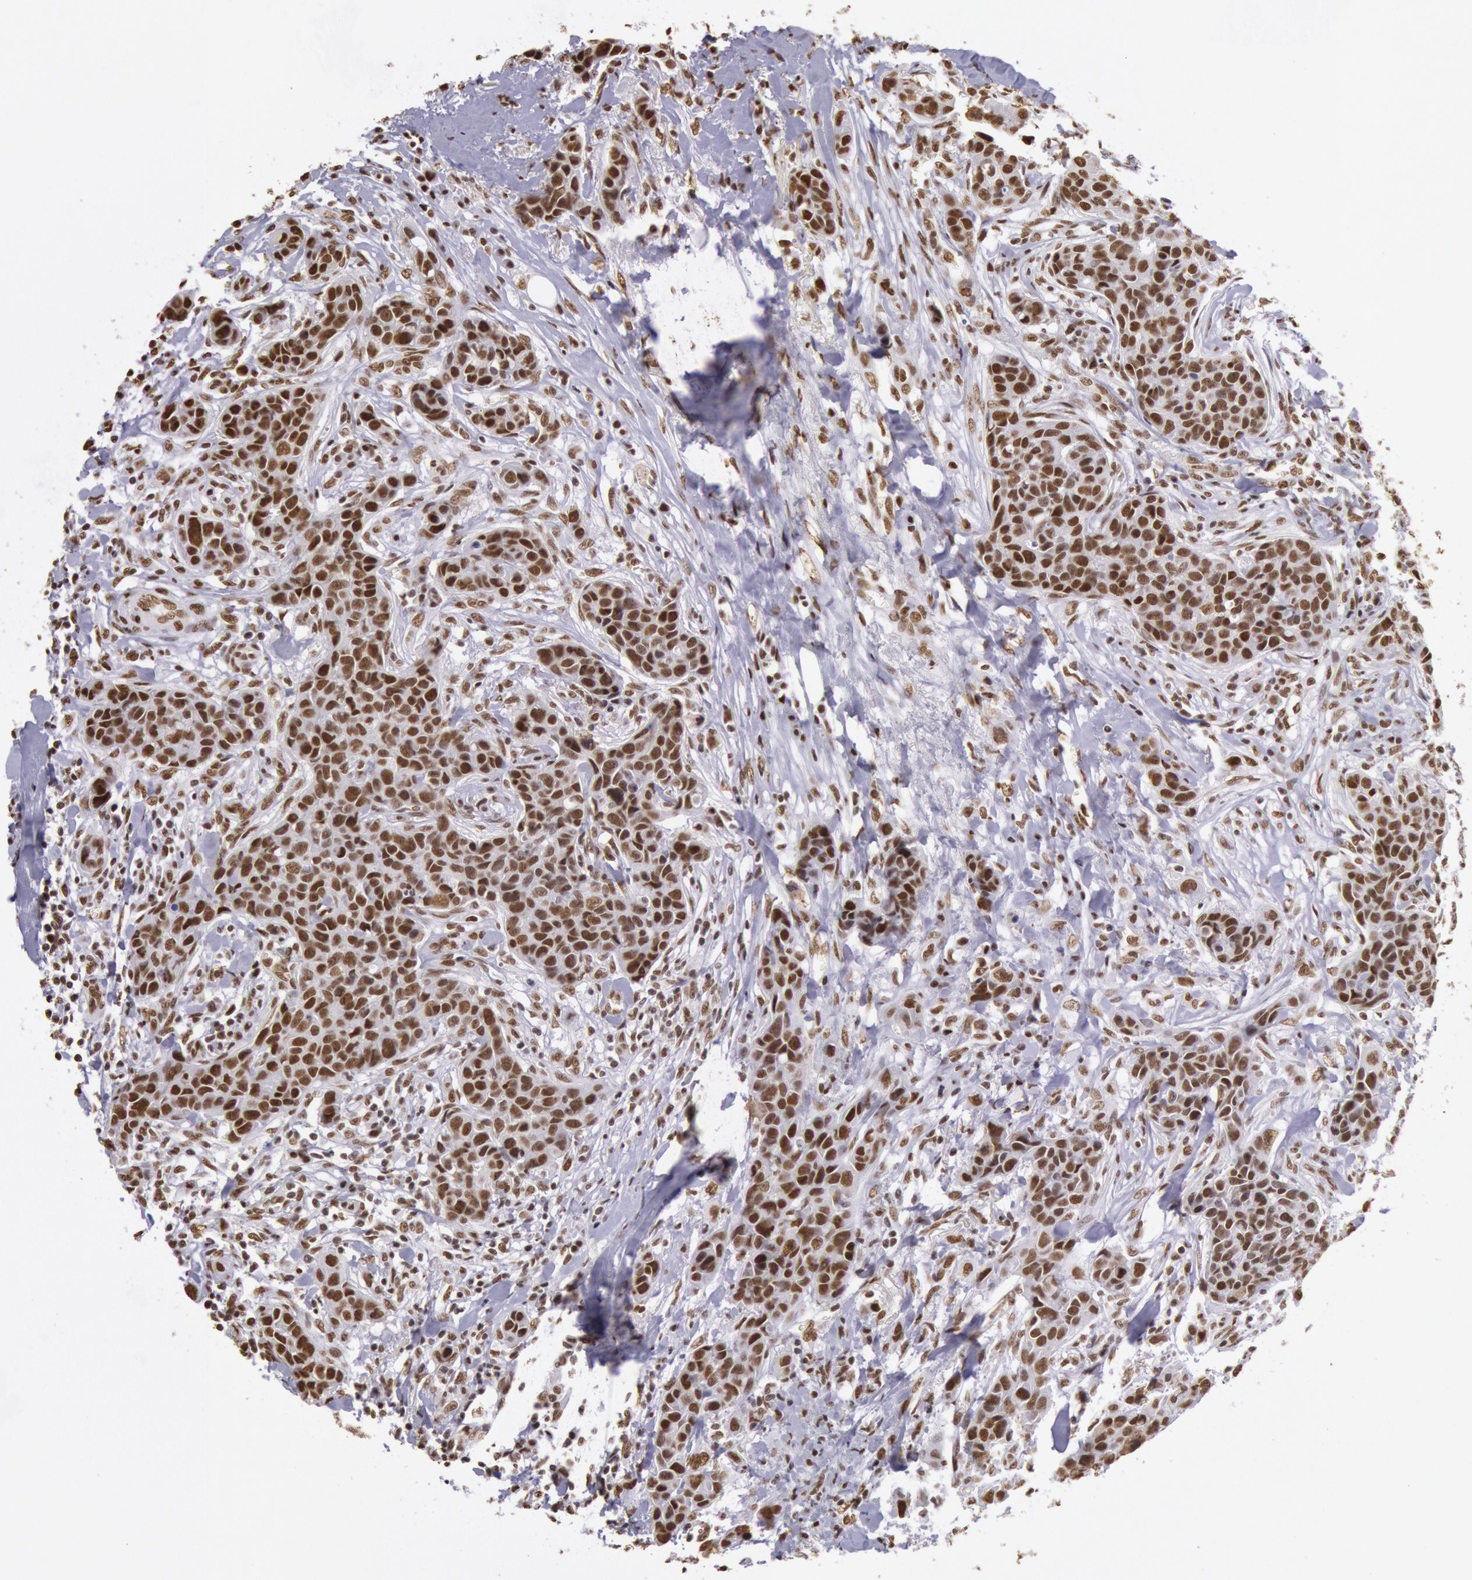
{"staining": {"intensity": "strong", "quantity": ">75%", "location": "nuclear"}, "tissue": "breast cancer", "cell_type": "Tumor cells", "image_type": "cancer", "snomed": [{"axis": "morphology", "description": "Duct carcinoma"}, {"axis": "topography", "description": "Breast"}], "caption": "IHC (DAB (3,3'-diaminobenzidine)) staining of human breast cancer (intraductal carcinoma) demonstrates strong nuclear protein staining in approximately >75% of tumor cells.", "gene": "HNRNPH2", "patient": {"sex": "female", "age": 91}}